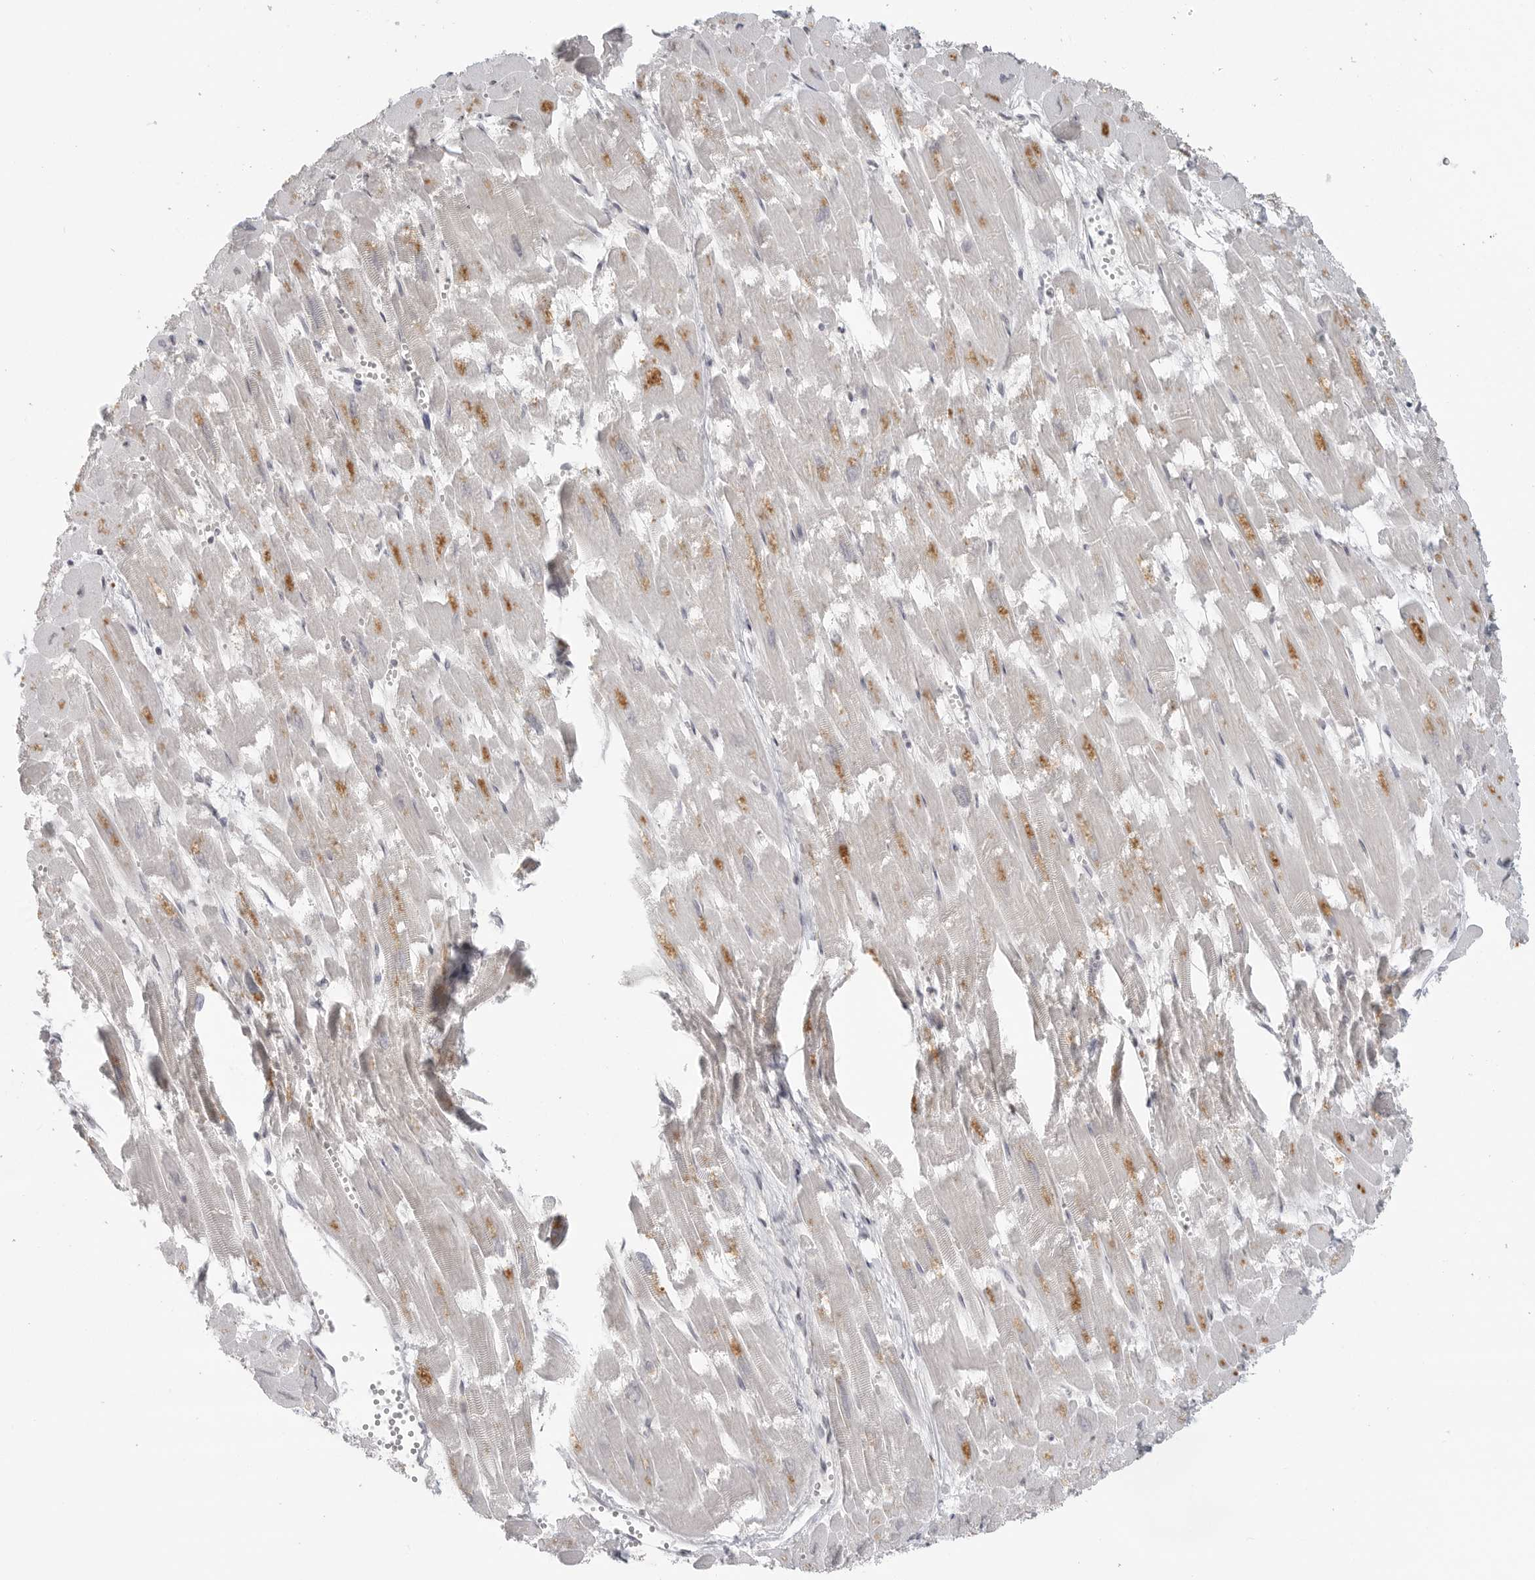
{"staining": {"intensity": "moderate", "quantity": "<25%", "location": "cytoplasmic/membranous"}, "tissue": "heart muscle", "cell_type": "Cardiomyocytes", "image_type": "normal", "snomed": [{"axis": "morphology", "description": "Normal tissue, NOS"}, {"axis": "topography", "description": "Heart"}], "caption": "This image exhibits immunohistochemistry staining of unremarkable heart muscle, with low moderate cytoplasmic/membranous staining in about <25% of cardiomyocytes.", "gene": "SH3KBP1", "patient": {"sex": "male", "age": 54}}